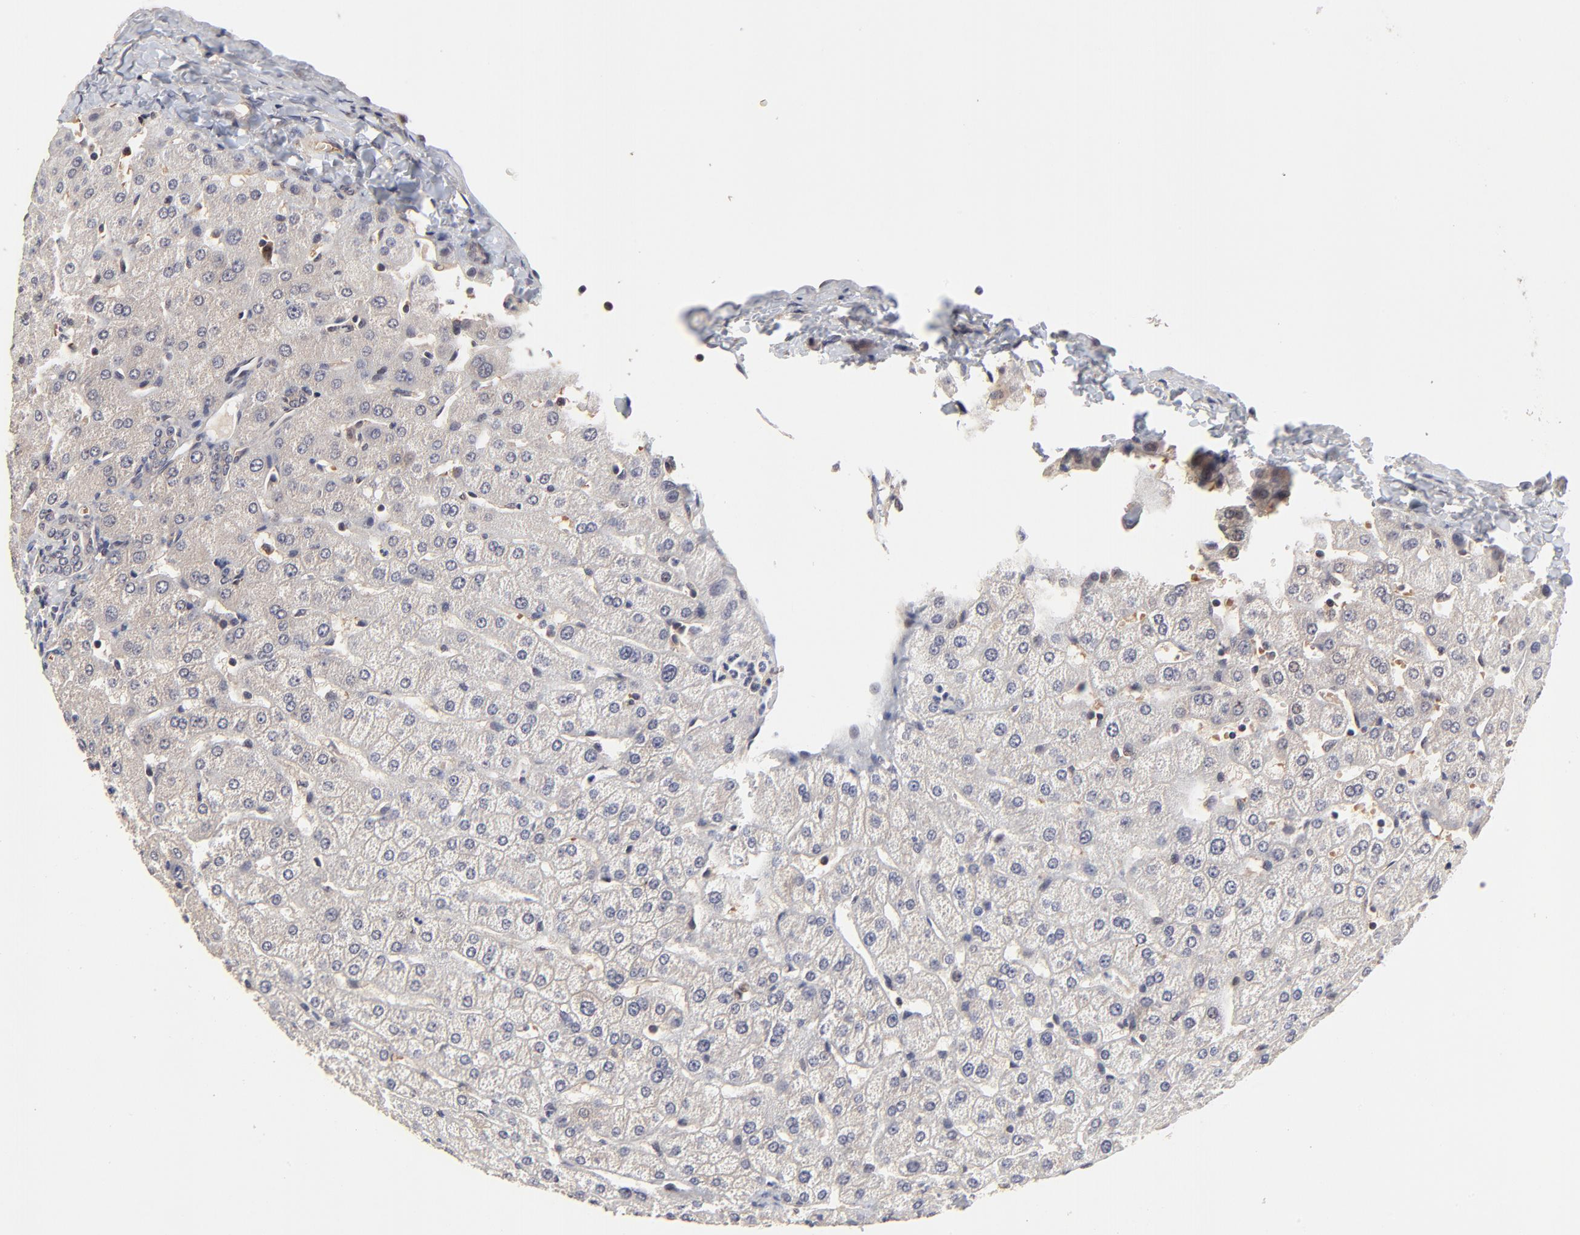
{"staining": {"intensity": "negative", "quantity": "none", "location": "none"}, "tissue": "liver", "cell_type": "Cholangiocytes", "image_type": "normal", "snomed": [{"axis": "morphology", "description": "Normal tissue, NOS"}, {"axis": "morphology", "description": "Fibrosis, NOS"}, {"axis": "topography", "description": "Liver"}], "caption": "High magnification brightfield microscopy of benign liver stained with DAB (brown) and counterstained with hematoxylin (blue): cholangiocytes show no significant positivity. Brightfield microscopy of immunohistochemistry (IHC) stained with DAB (brown) and hematoxylin (blue), captured at high magnification.", "gene": "FRMD8", "patient": {"sex": "female", "age": 29}}